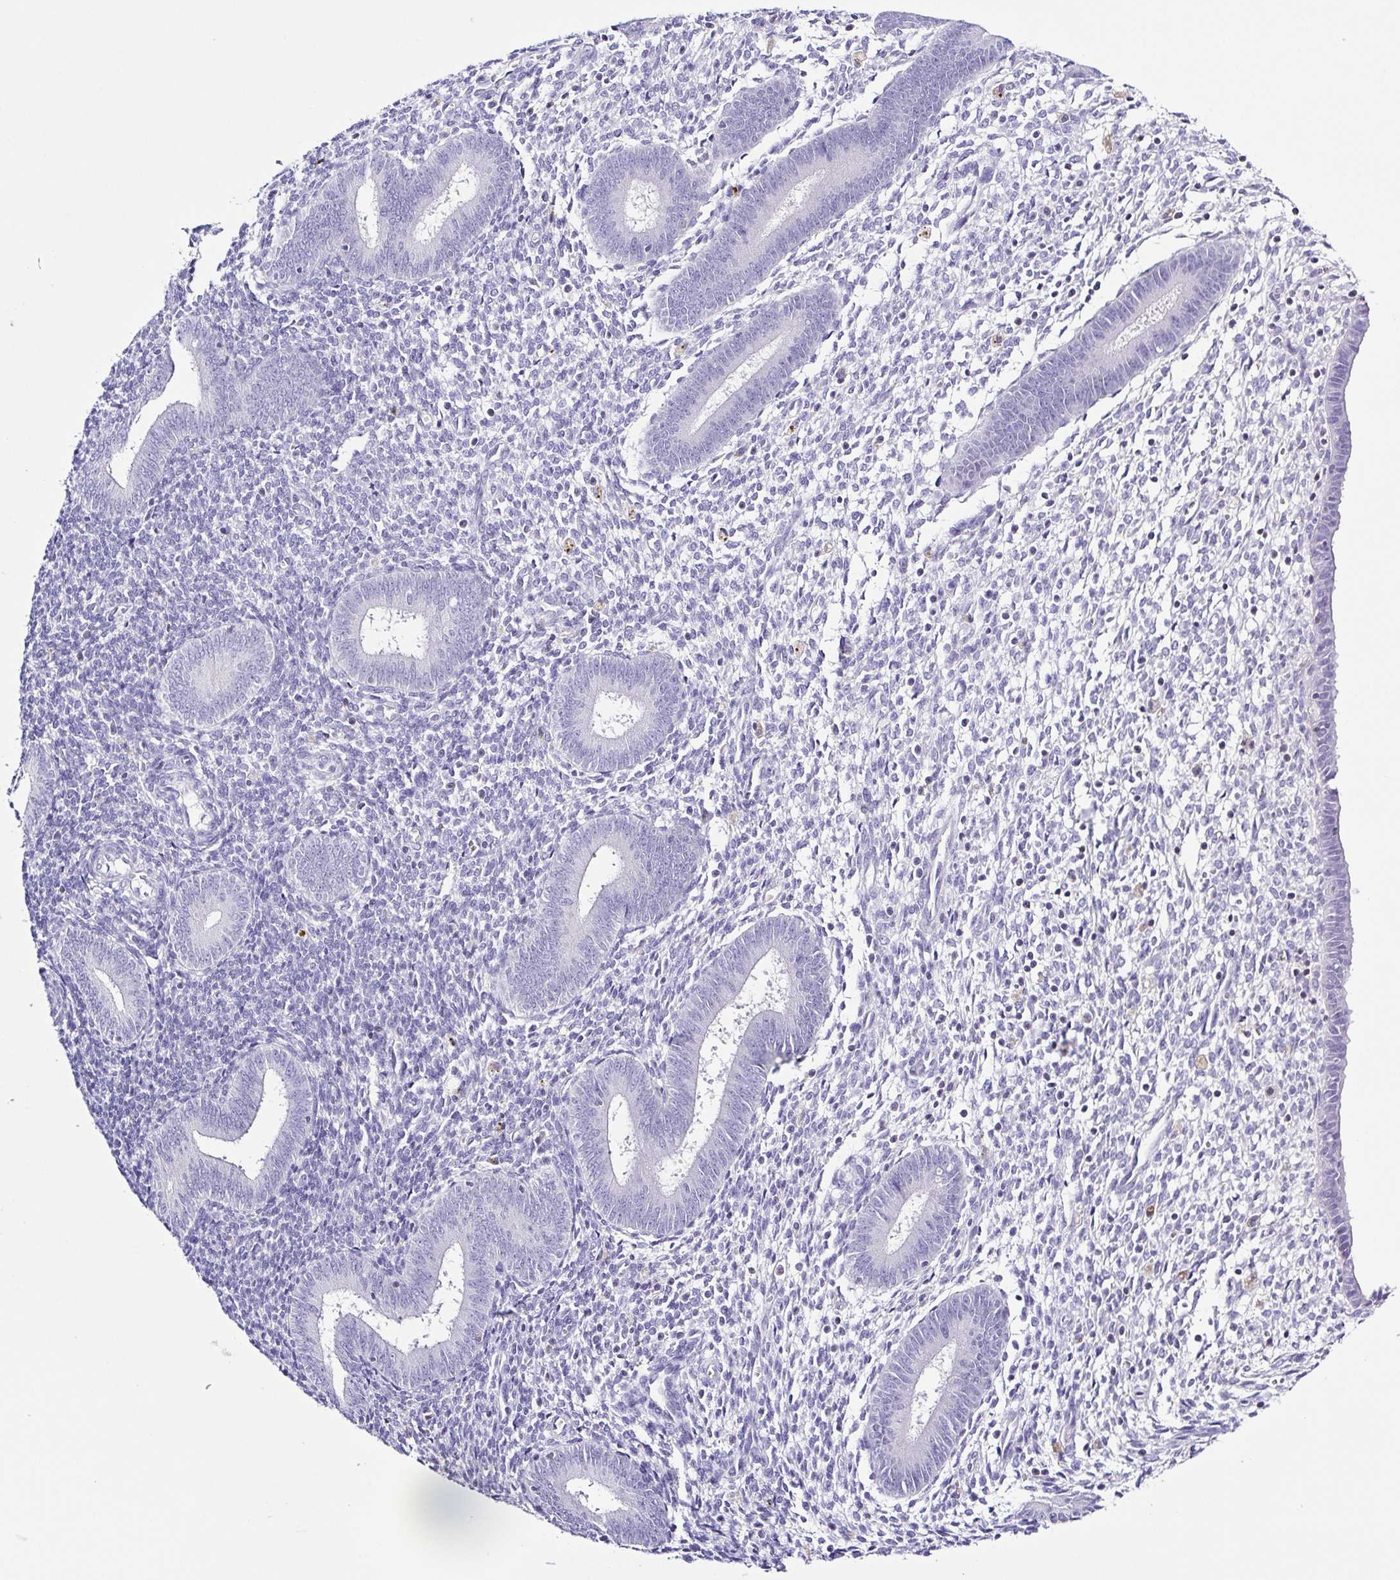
{"staining": {"intensity": "negative", "quantity": "none", "location": "none"}, "tissue": "endometrium", "cell_type": "Cells in endometrial stroma", "image_type": "normal", "snomed": [{"axis": "morphology", "description": "Normal tissue, NOS"}, {"axis": "topography", "description": "Endometrium"}], "caption": "Immunohistochemistry micrograph of normal endometrium stained for a protein (brown), which displays no positivity in cells in endometrial stroma. The staining is performed using DAB brown chromogen with nuclei counter-stained in using hematoxylin.", "gene": "SYNPR", "patient": {"sex": "female", "age": 25}}